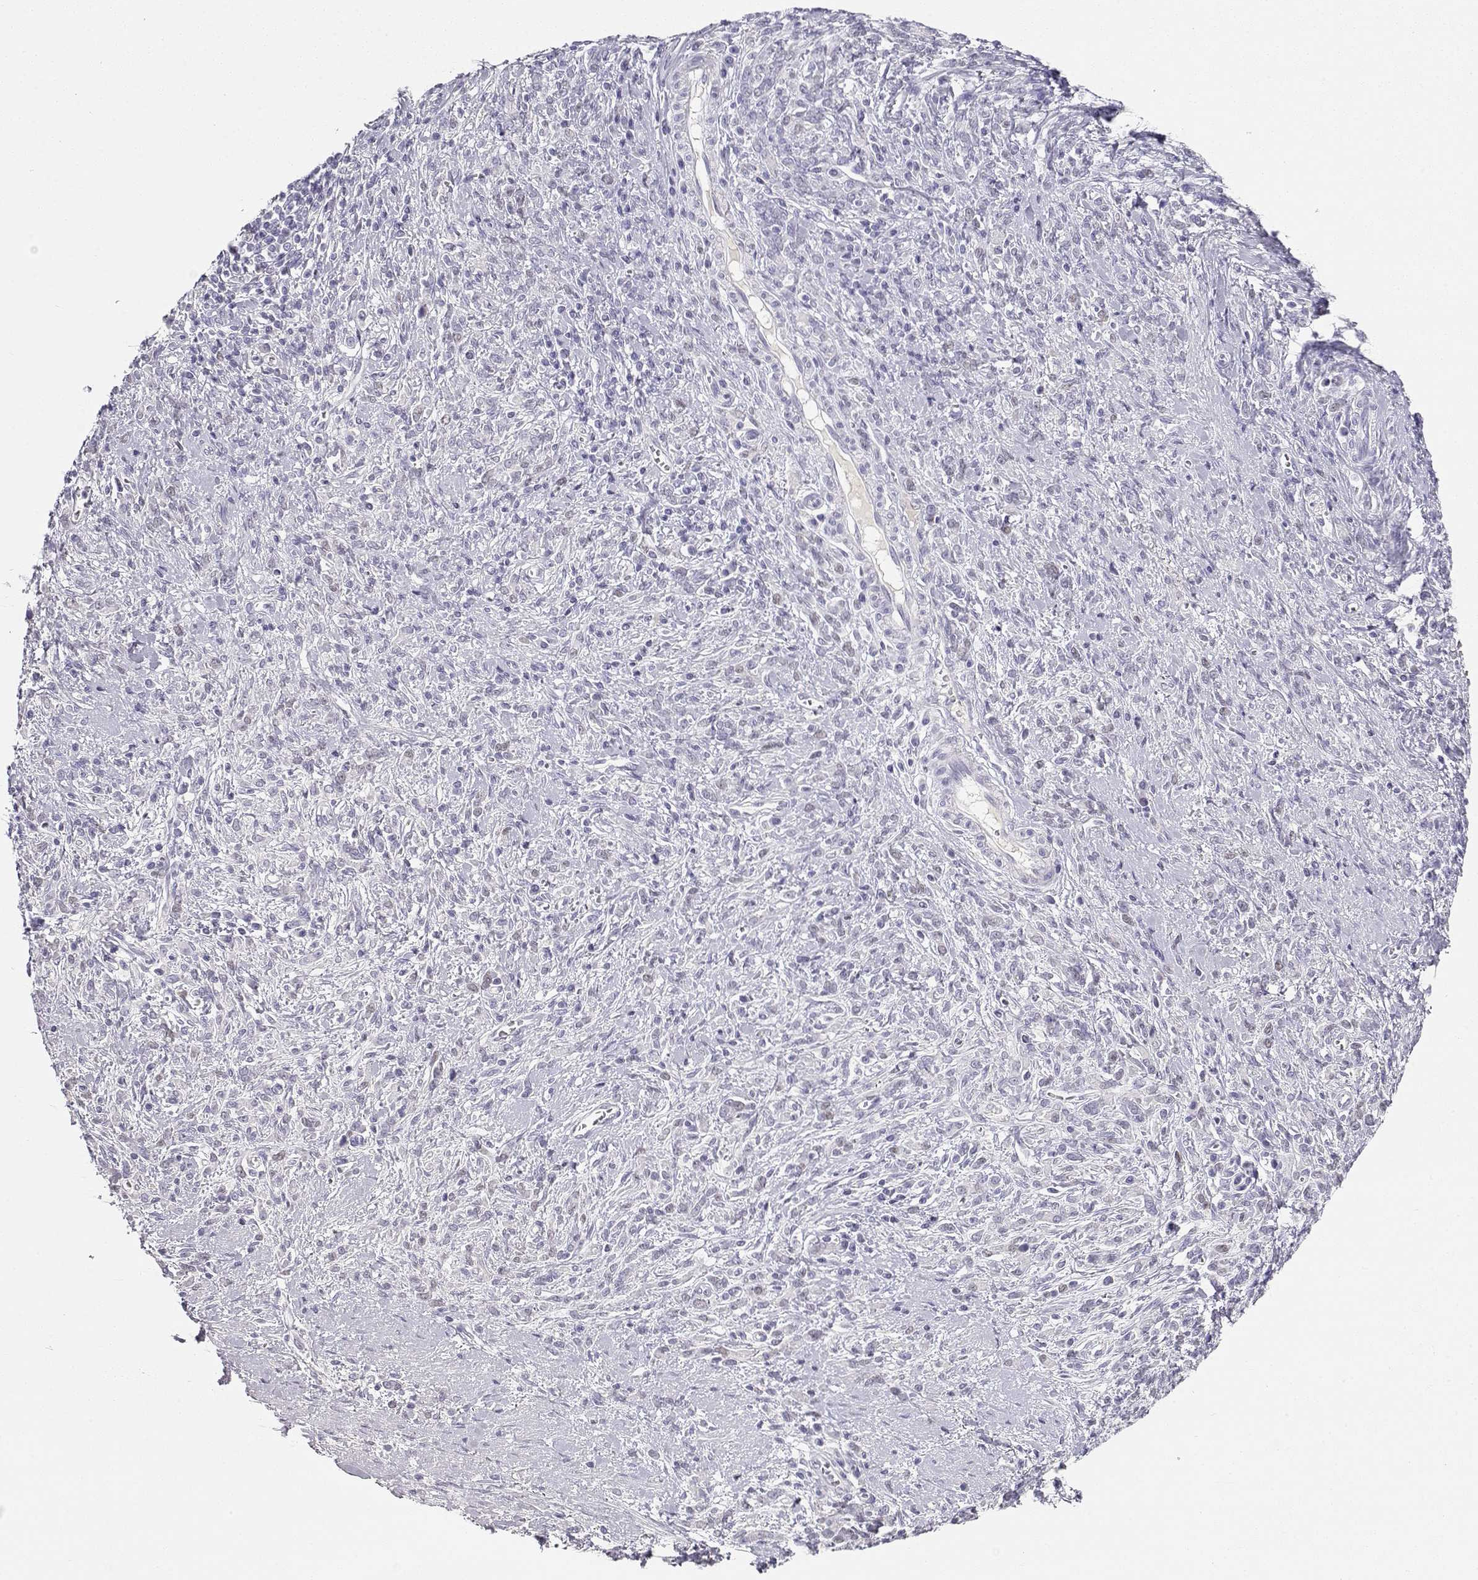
{"staining": {"intensity": "negative", "quantity": "none", "location": "none"}, "tissue": "stomach cancer", "cell_type": "Tumor cells", "image_type": "cancer", "snomed": [{"axis": "morphology", "description": "Adenocarcinoma, NOS"}, {"axis": "topography", "description": "Stomach"}], "caption": "This is an IHC image of human adenocarcinoma (stomach). There is no expression in tumor cells.", "gene": "OPN5", "patient": {"sex": "female", "age": 57}}